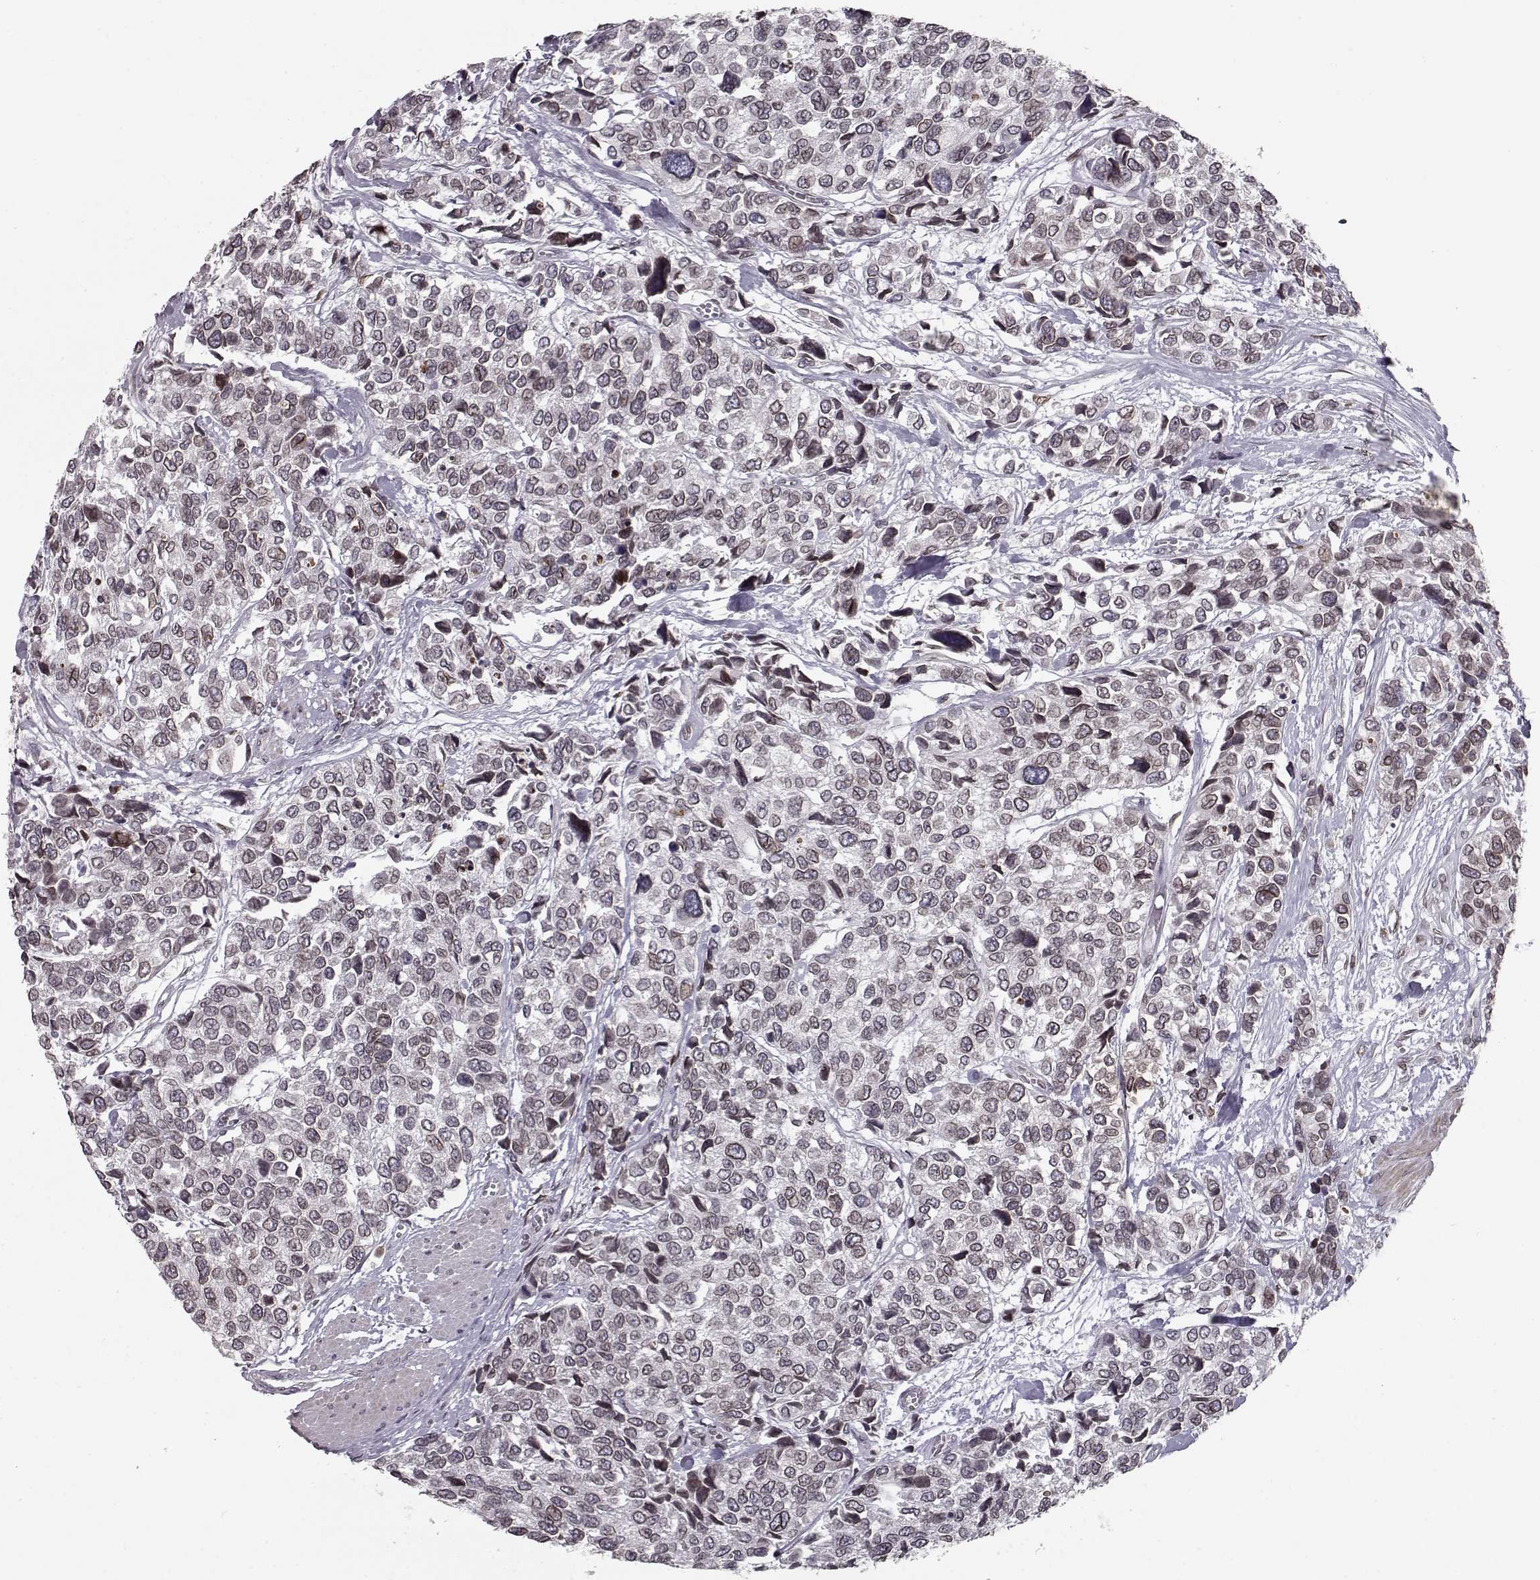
{"staining": {"intensity": "weak", "quantity": ">75%", "location": "cytoplasmic/membranous,nuclear"}, "tissue": "urothelial cancer", "cell_type": "Tumor cells", "image_type": "cancer", "snomed": [{"axis": "morphology", "description": "Urothelial carcinoma, High grade"}, {"axis": "topography", "description": "Urinary bladder"}], "caption": "Urothelial carcinoma (high-grade) was stained to show a protein in brown. There is low levels of weak cytoplasmic/membranous and nuclear positivity in approximately >75% of tumor cells.", "gene": "NUP37", "patient": {"sex": "male", "age": 77}}